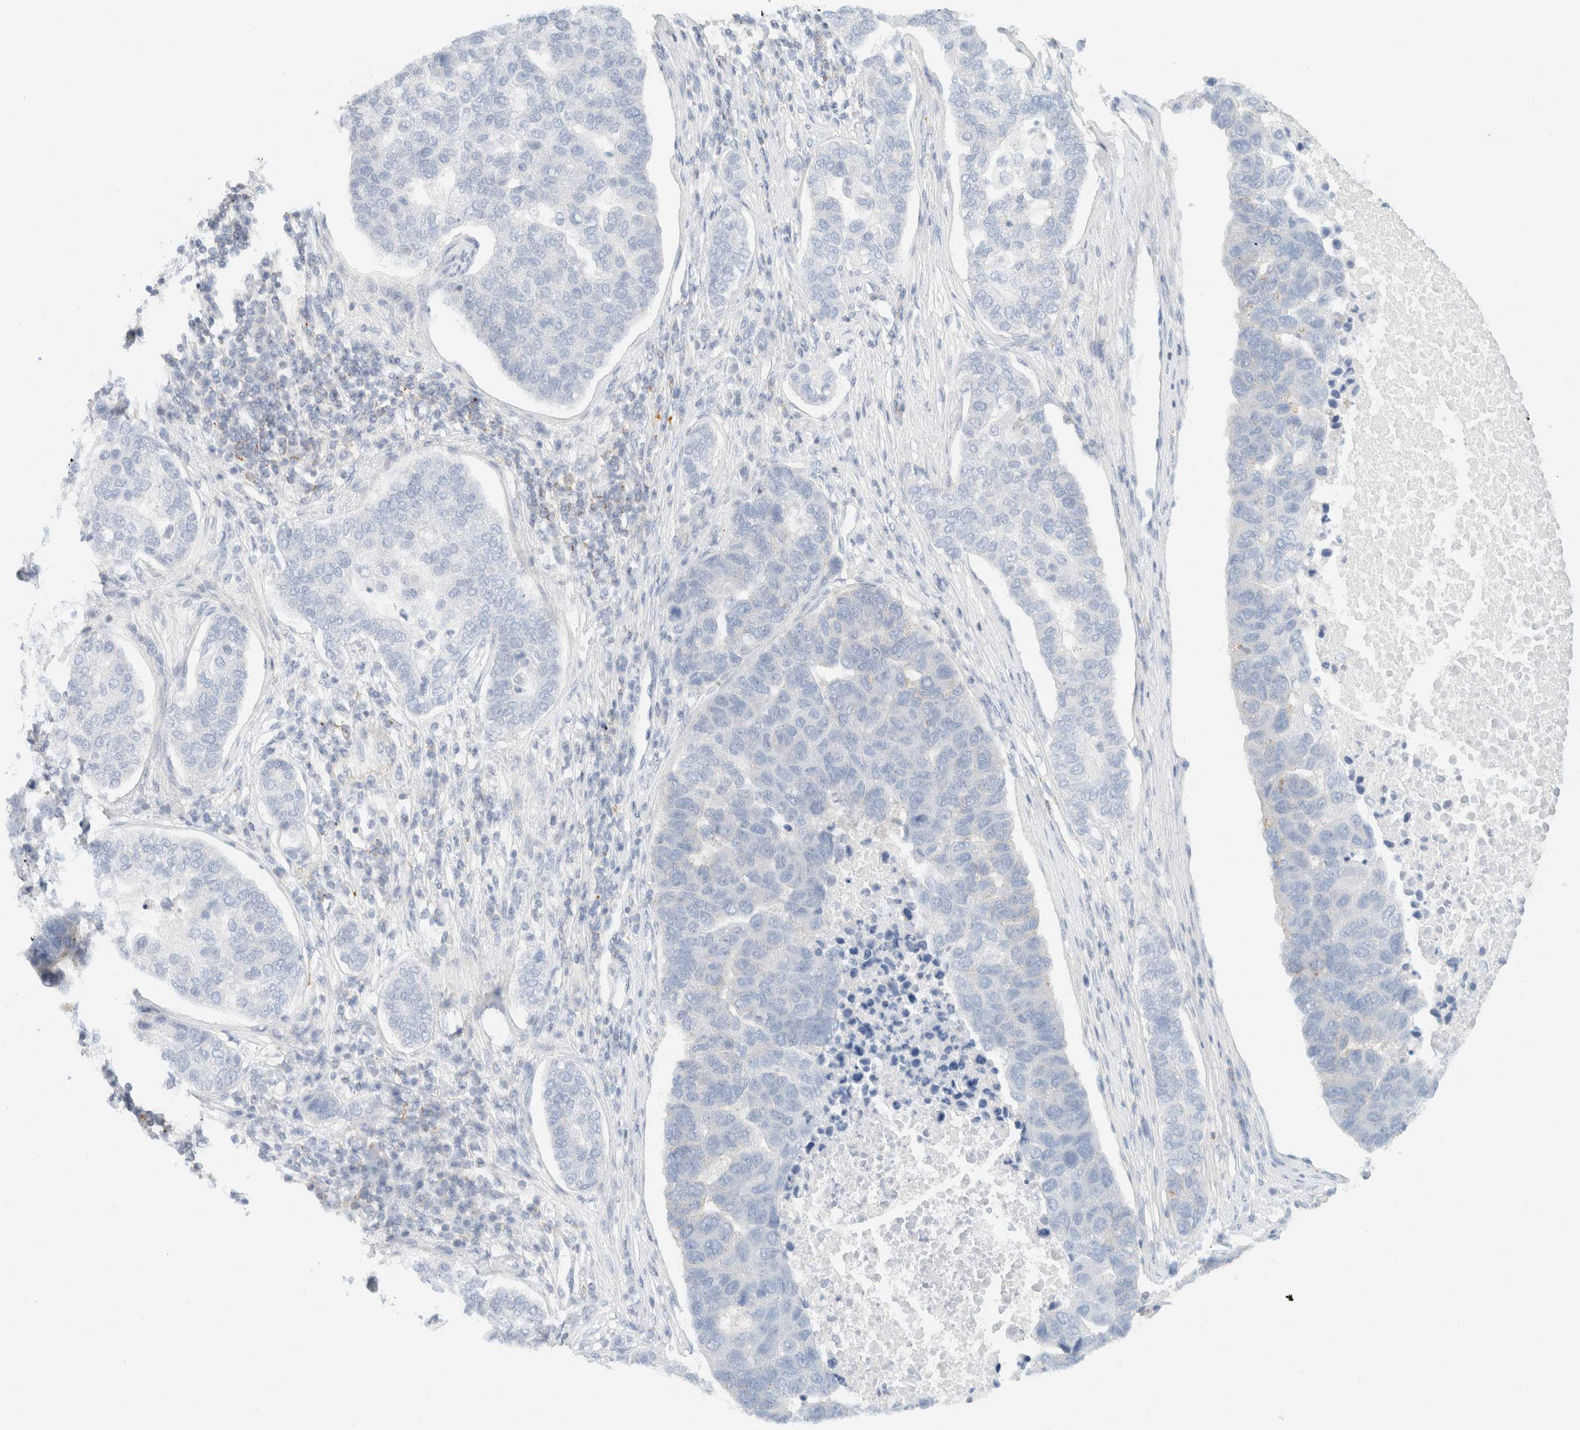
{"staining": {"intensity": "negative", "quantity": "none", "location": "none"}, "tissue": "pancreatic cancer", "cell_type": "Tumor cells", "image_type": "cancer", "snomed": [{"axis": "morphology", "description": "Adenocarcinoma, NOS"}, {"axis": "topography", "description": "Pancreas"}], "caption": "Tumor cells show no significant protein positivity in pancreatic cancer.", "gene": "SH3GLB2", "patient": {"sex": "female", "age": 61}}